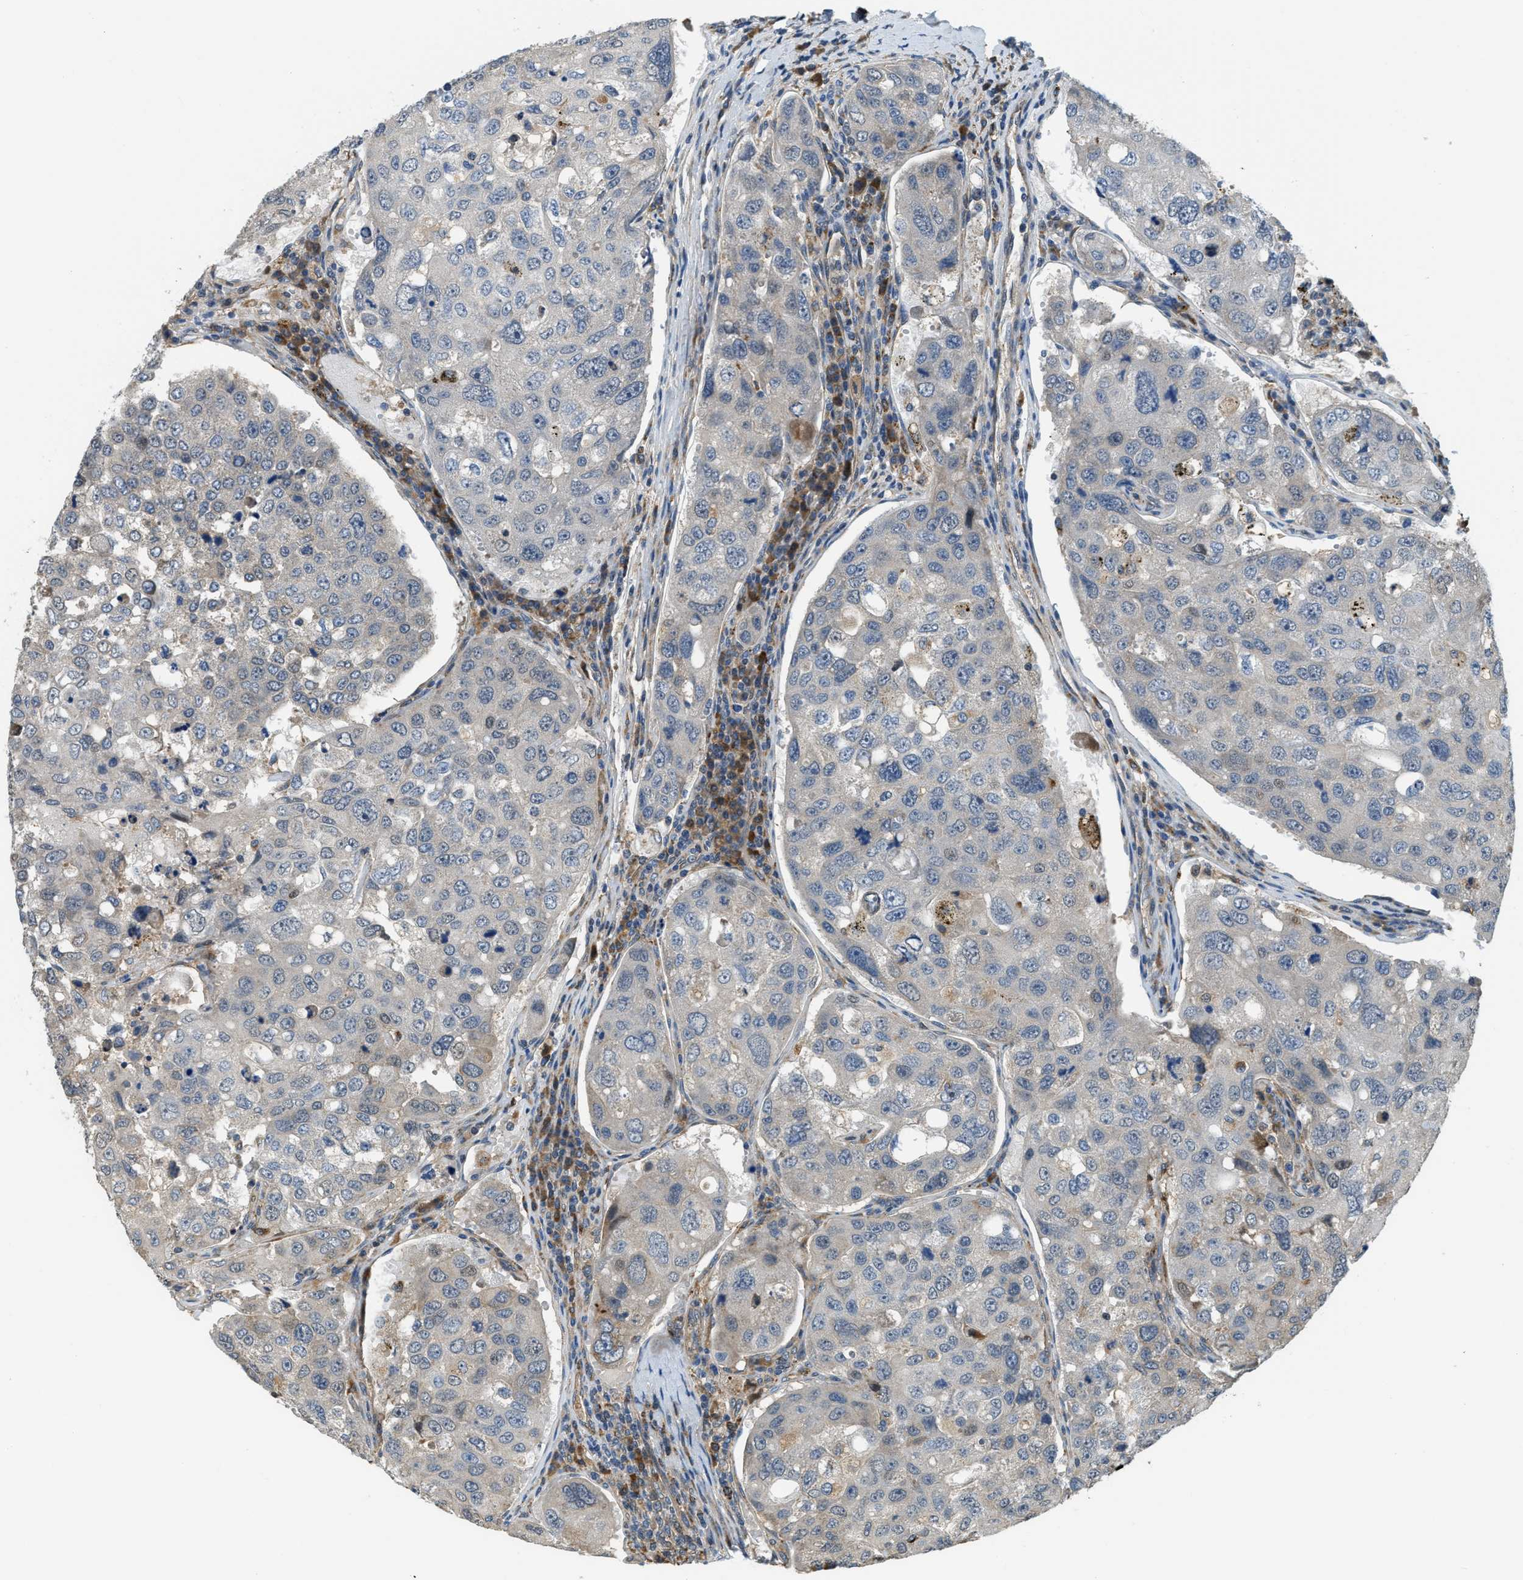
{"staining": {"intensity": "negative", "quantity": "none", "location": "none"}, "tissue": "urothelial cancer", "cell_type": "Tumor cells", "image_type": "cancer", "snomed": [{"axis": "morphology", "description": "Urothelial carcinoma, High grade"}, {"axis": "topography", "description": "Lymph node"}, {"axis": "topography", "description": "Urinary bladder"}], "caption": "Tumor cells show no significant protein expression in urothelial cancer. (Brightfield microscopy of DAB (3,3'-diaminobenzidine) immunohistochemistry (IHC) at high magnification).", "gene": "STARD3NL", "patient": {"sex": "male", "age": 51}}